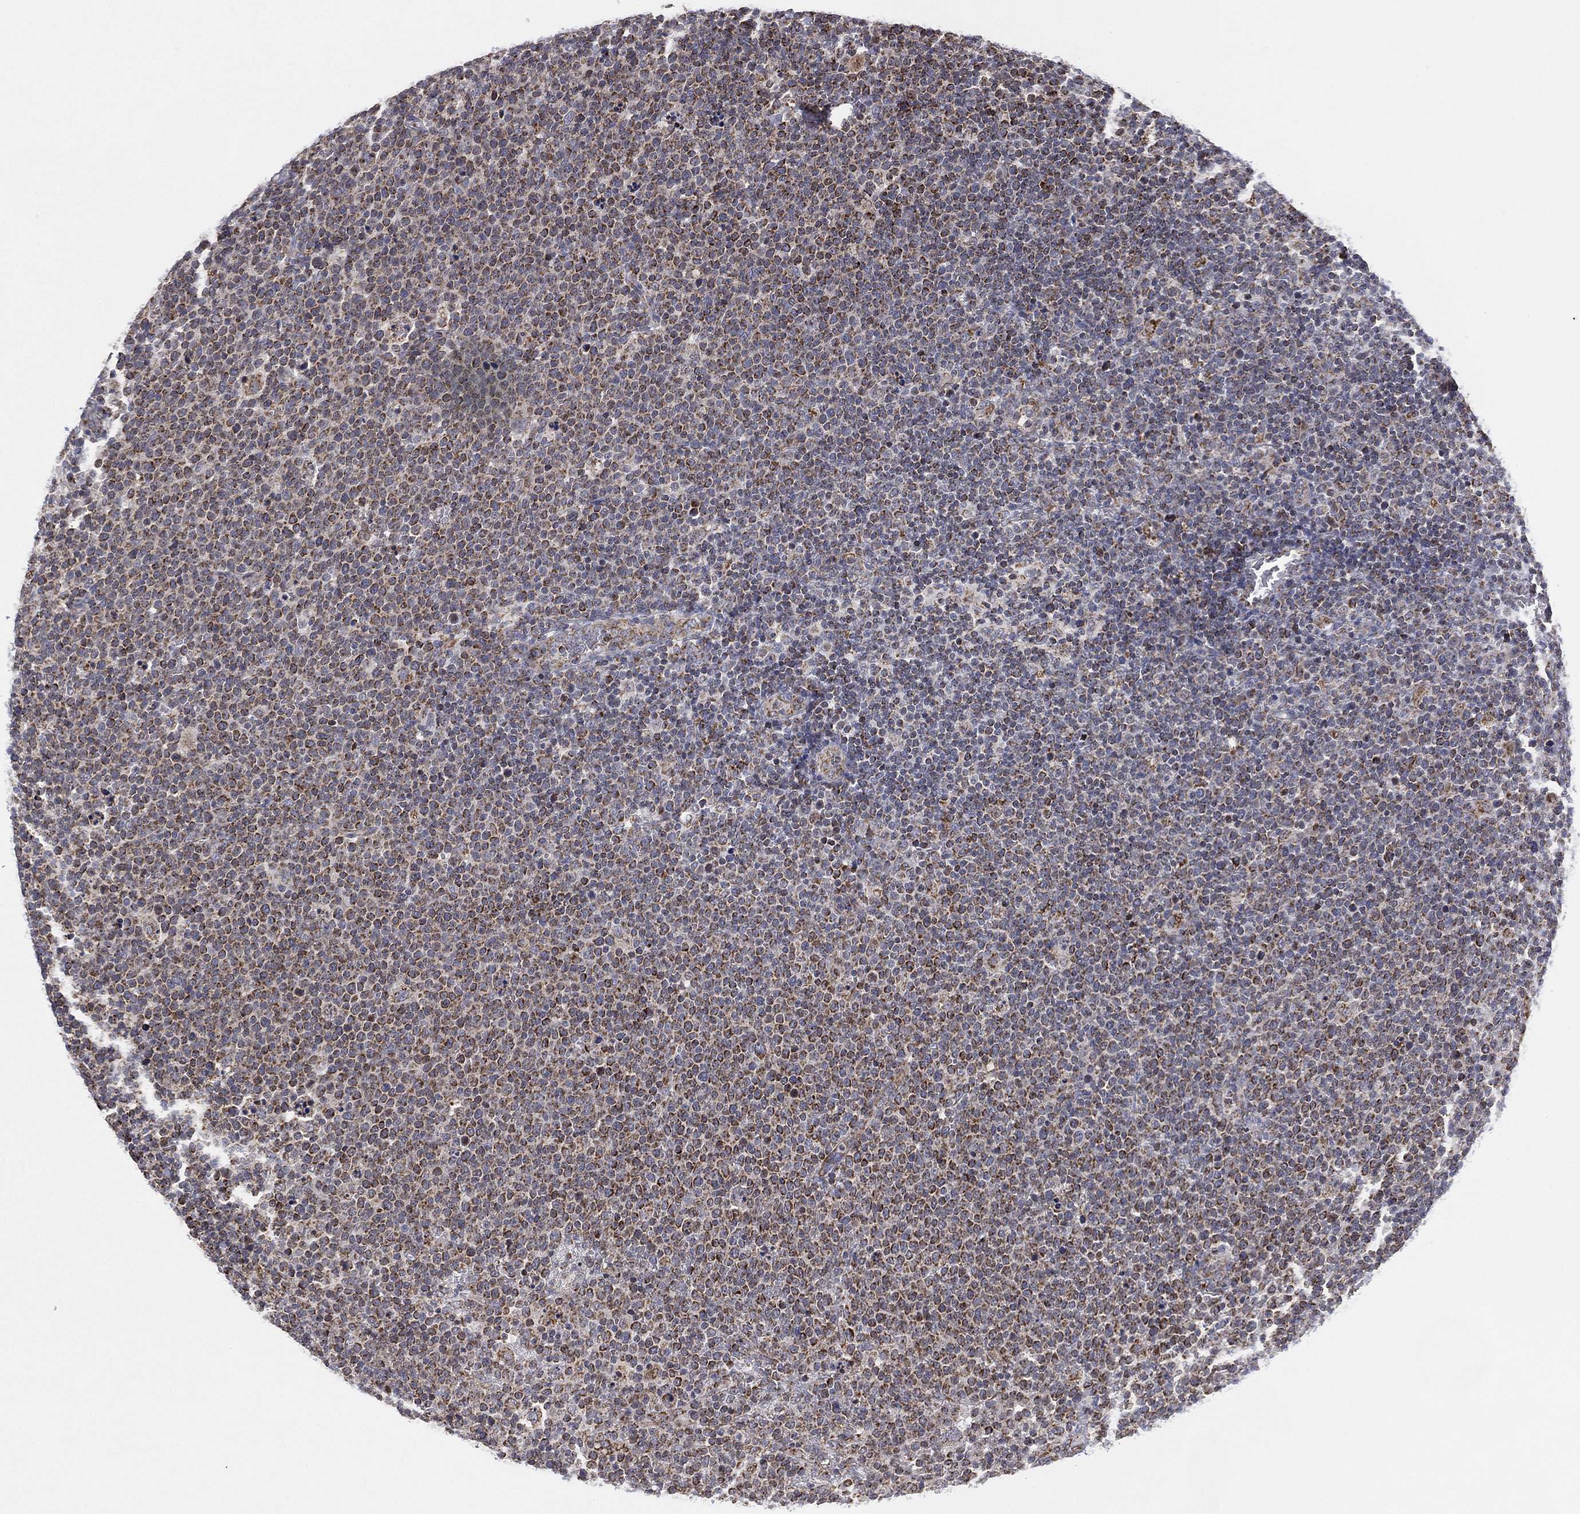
{"staining": {"intensity": "moderate", "quantity": ">75%", "location": "cytoplasmic/membranous"}, "tissue": "lymphoma", "cell_type": "Tumor cells", "image_type": "cancer", "snomed": [{"axis": "morphology", "description": "Malignant lymphoma, non-Hodgkin's type, High grade"}, {"axis": "topography", "description": "Lymph node"}], "caption": "Immunohistochemistry (IHC) staining of lymphoma, which displays medium levels of moderate cytoplasmic/membranous staining in approximately >75% of tumor cells indicating moderate cytoplasmic/membranous protein expression. The staining was performed using DAB (3,3'-diaminobenzidine) (brown) for protein detection and nuclei were counterstained in hematoxylin (blue).", "gene": "PSMG4", "patient": {"sex": "male", "age": 61}}